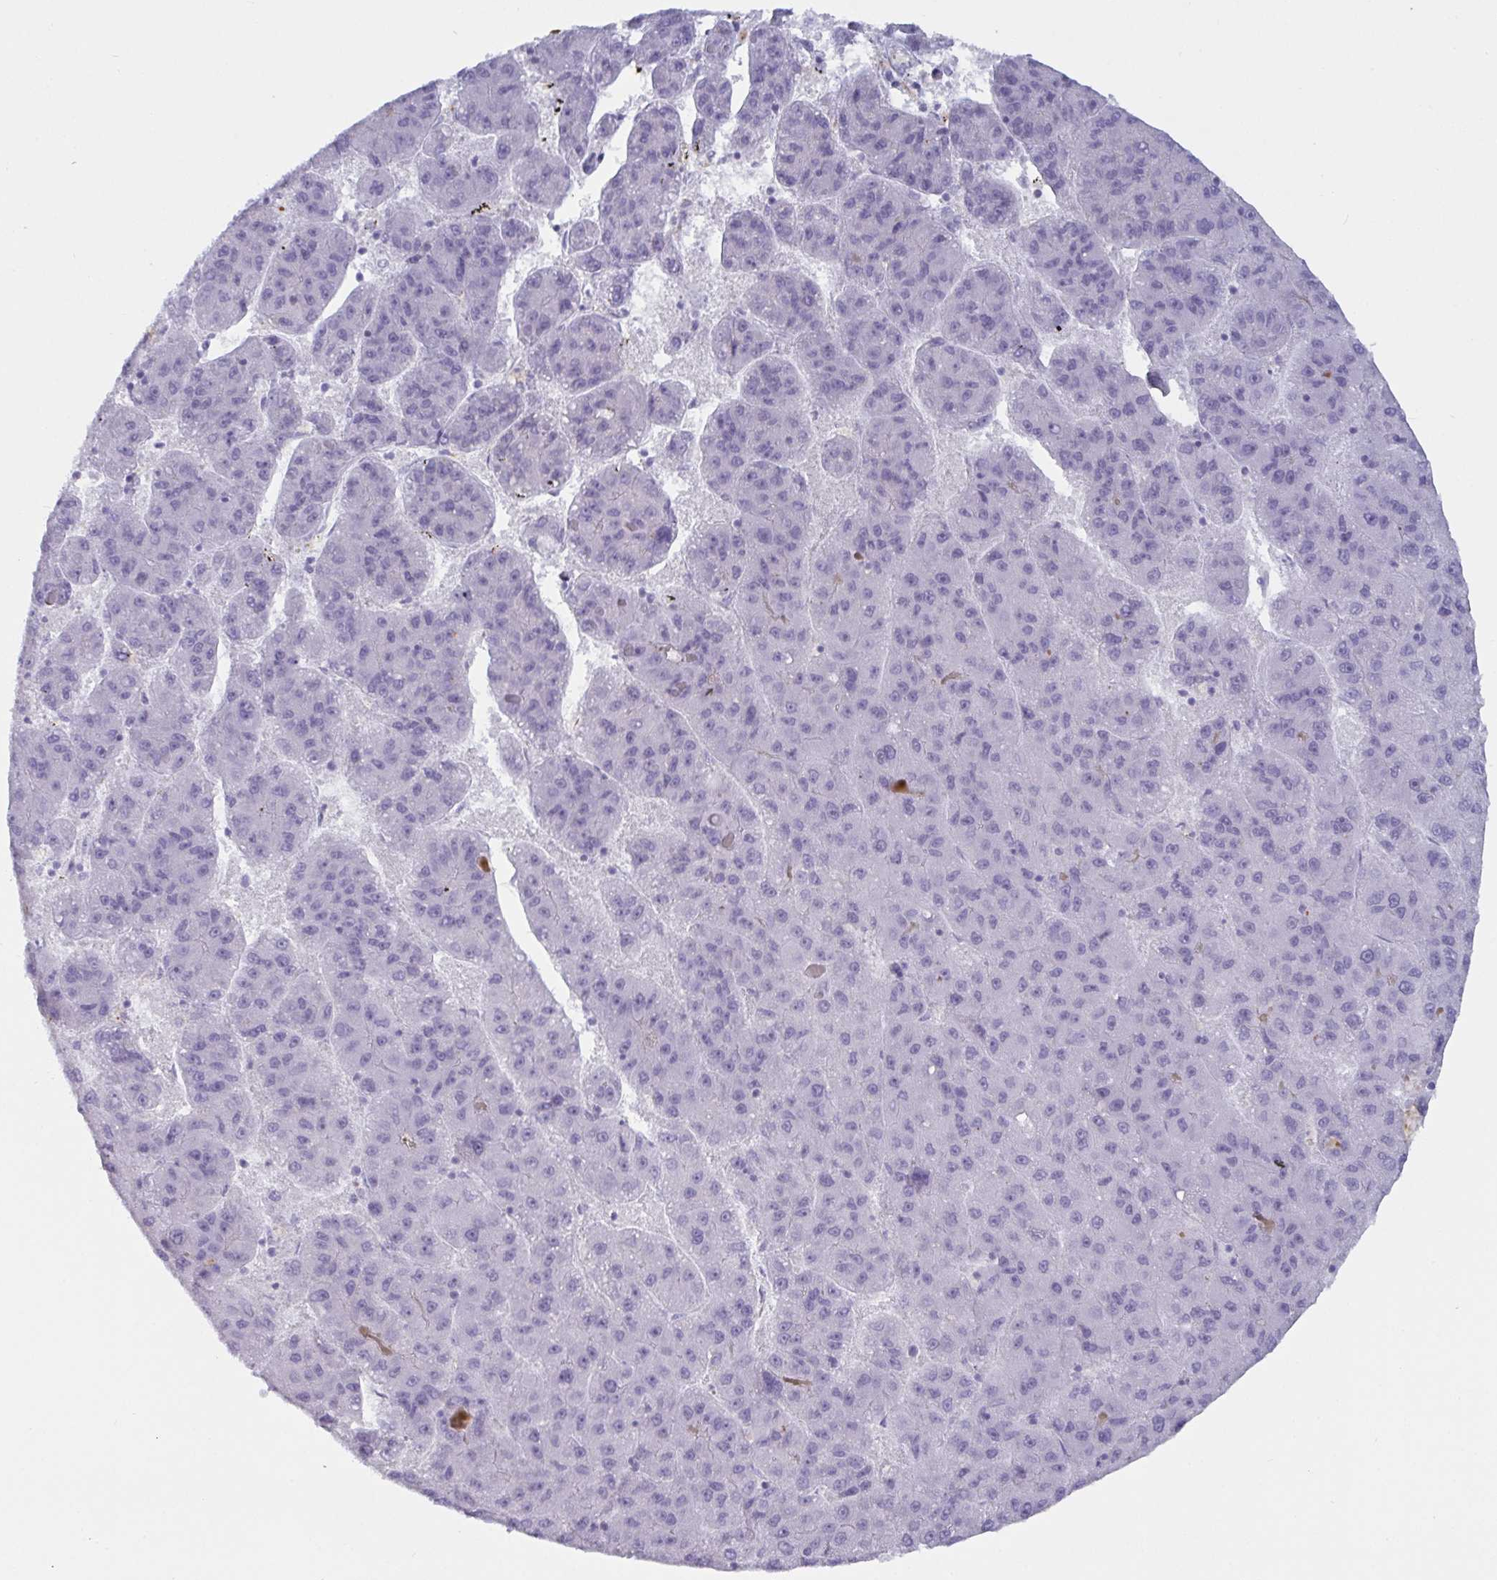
{"staining": {"intensity": "negative", "quantity": "none", "location": "none"}, "tissue": "liver cancer", "cell_type": "Tumor cells", "image_type": "cancer", "snomed": [{"axis": "morphology", "description": "Carcinoma, Hepatocellular, NOS"}, {"axis": "topography", "description": "Liver"}], "caption": "Liver cancer stained for a protein using immunohistochemistry (IHC) reveals no positivity tumor cells.", "gene": "OR5P3", "patient": {"sex": "female", "age": 82}}